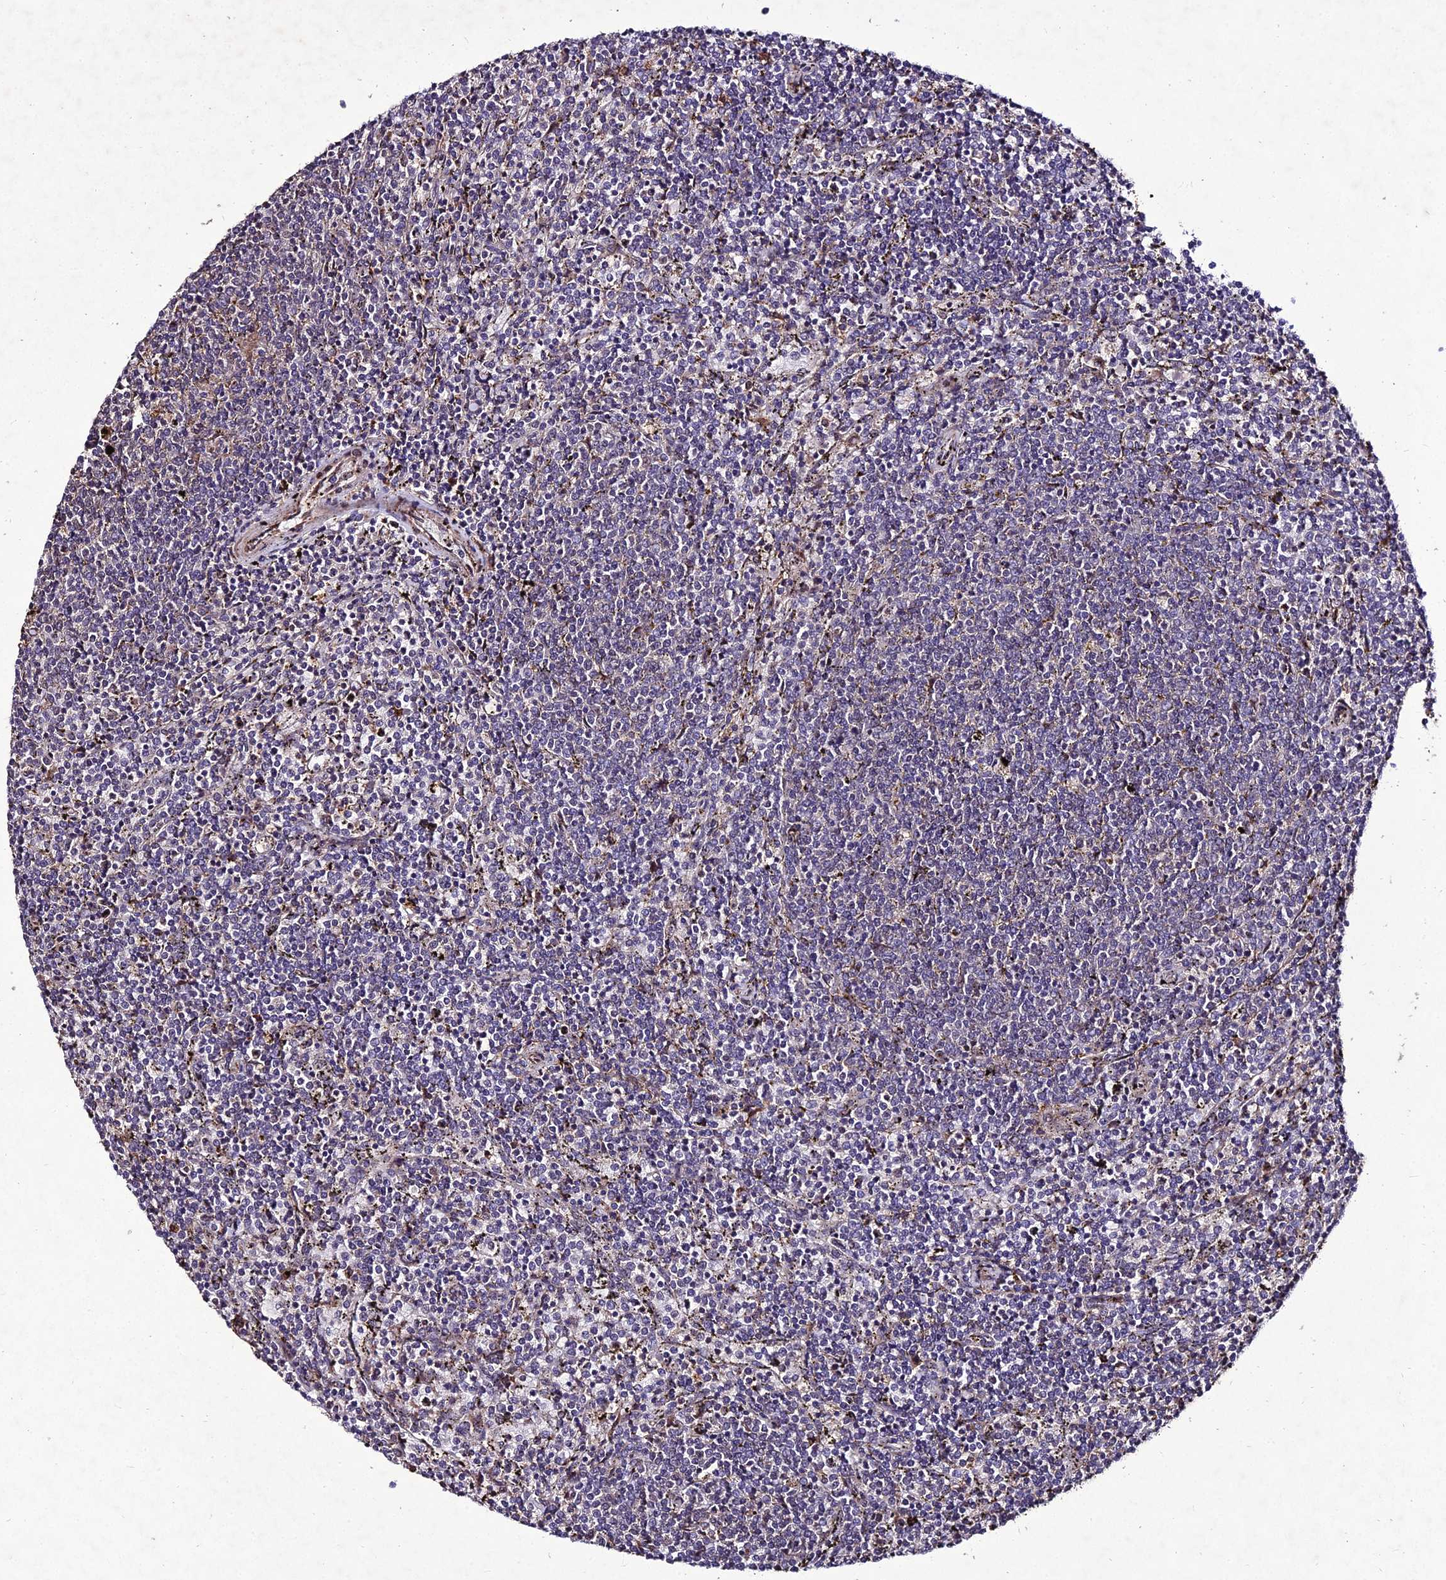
{"staining": {"intensity": "negative", "quantity": "none", "location": "none"}, "tissue": "lymphoma", "cell_type": "Tumor cells", "image_type": "cancer", "snomed": [{"axis": "morphology", "description": "Malignant lymphoma, non-Hodgkin's type, Low grade"}, {"axis": "topography", "description": "Spleen"}], "caption": "IHC of low-grade malignant lymphoma, non-Hodgkin's type exhibits no expression in tumor cells. Brightfield microscopy of immunohistochemistry (IHC) stained with DAB (3,3'-diaminobenzidine) (brown) and hematoxylin (blue), captured at high magnification.", "gene": "ZNF766", "patient": {"sex": "female", "age": 50}}